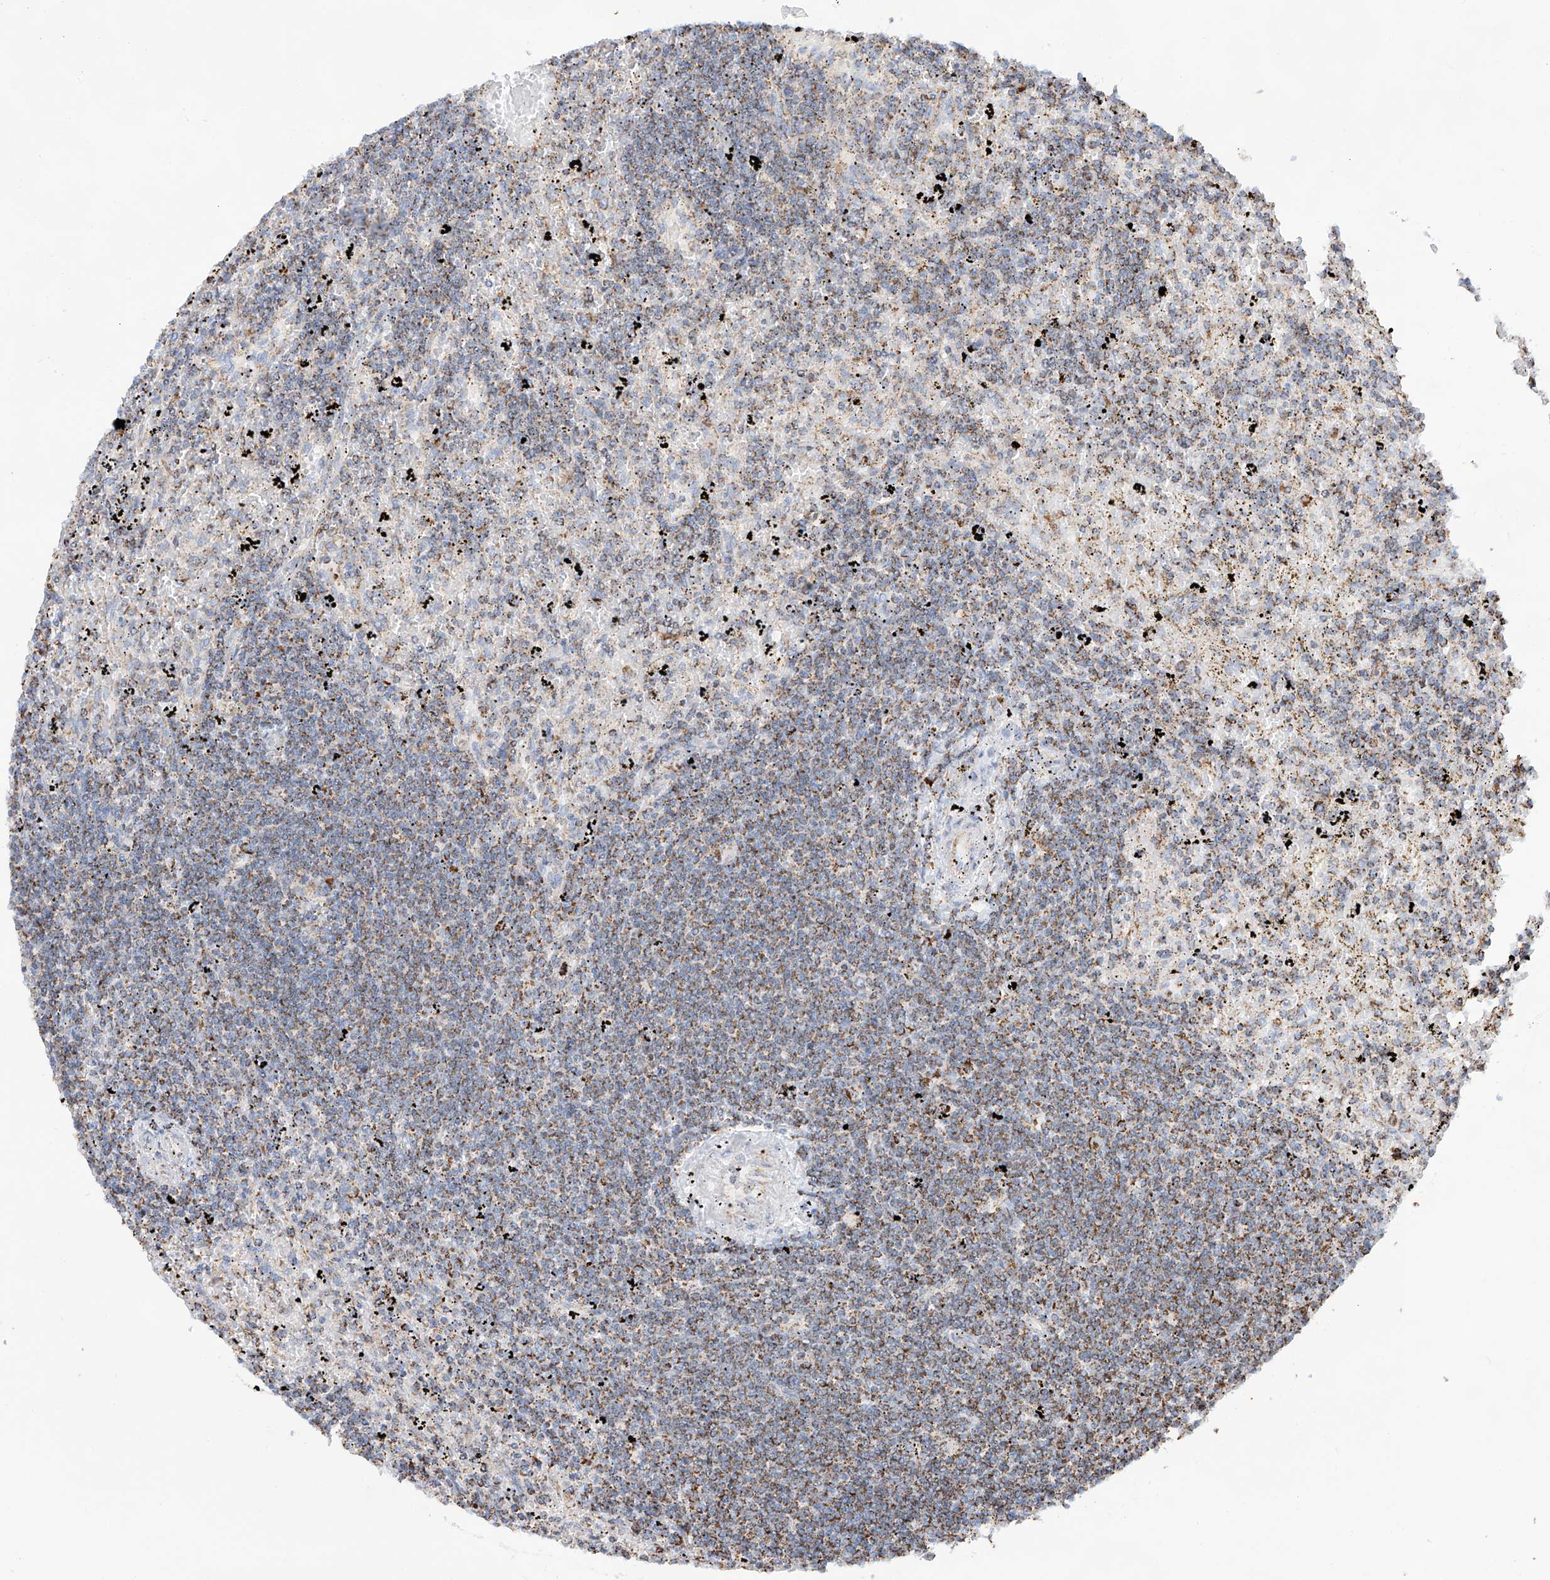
{"staining": {"intensity": "moderate", "quantity": ">75%", "location": "cytoplasmic/membranous"}, "tissue": "lymphoma", "cell_type": "Tumor cells", "image_type": "cancer", "snomed": [{"axis": "morphology", "description": "Malignant lymphoma, non-Hodgkin's type, Low grade"}, {"axis": "topography", "description": "Spleen"}], "caption": "A brown stain labels moderate cytoplasmic/membranous expression of a protein in human lymphoma tumor cells.", "gene": "TTC27", "patient": {"sex": "male", "age": 76}}